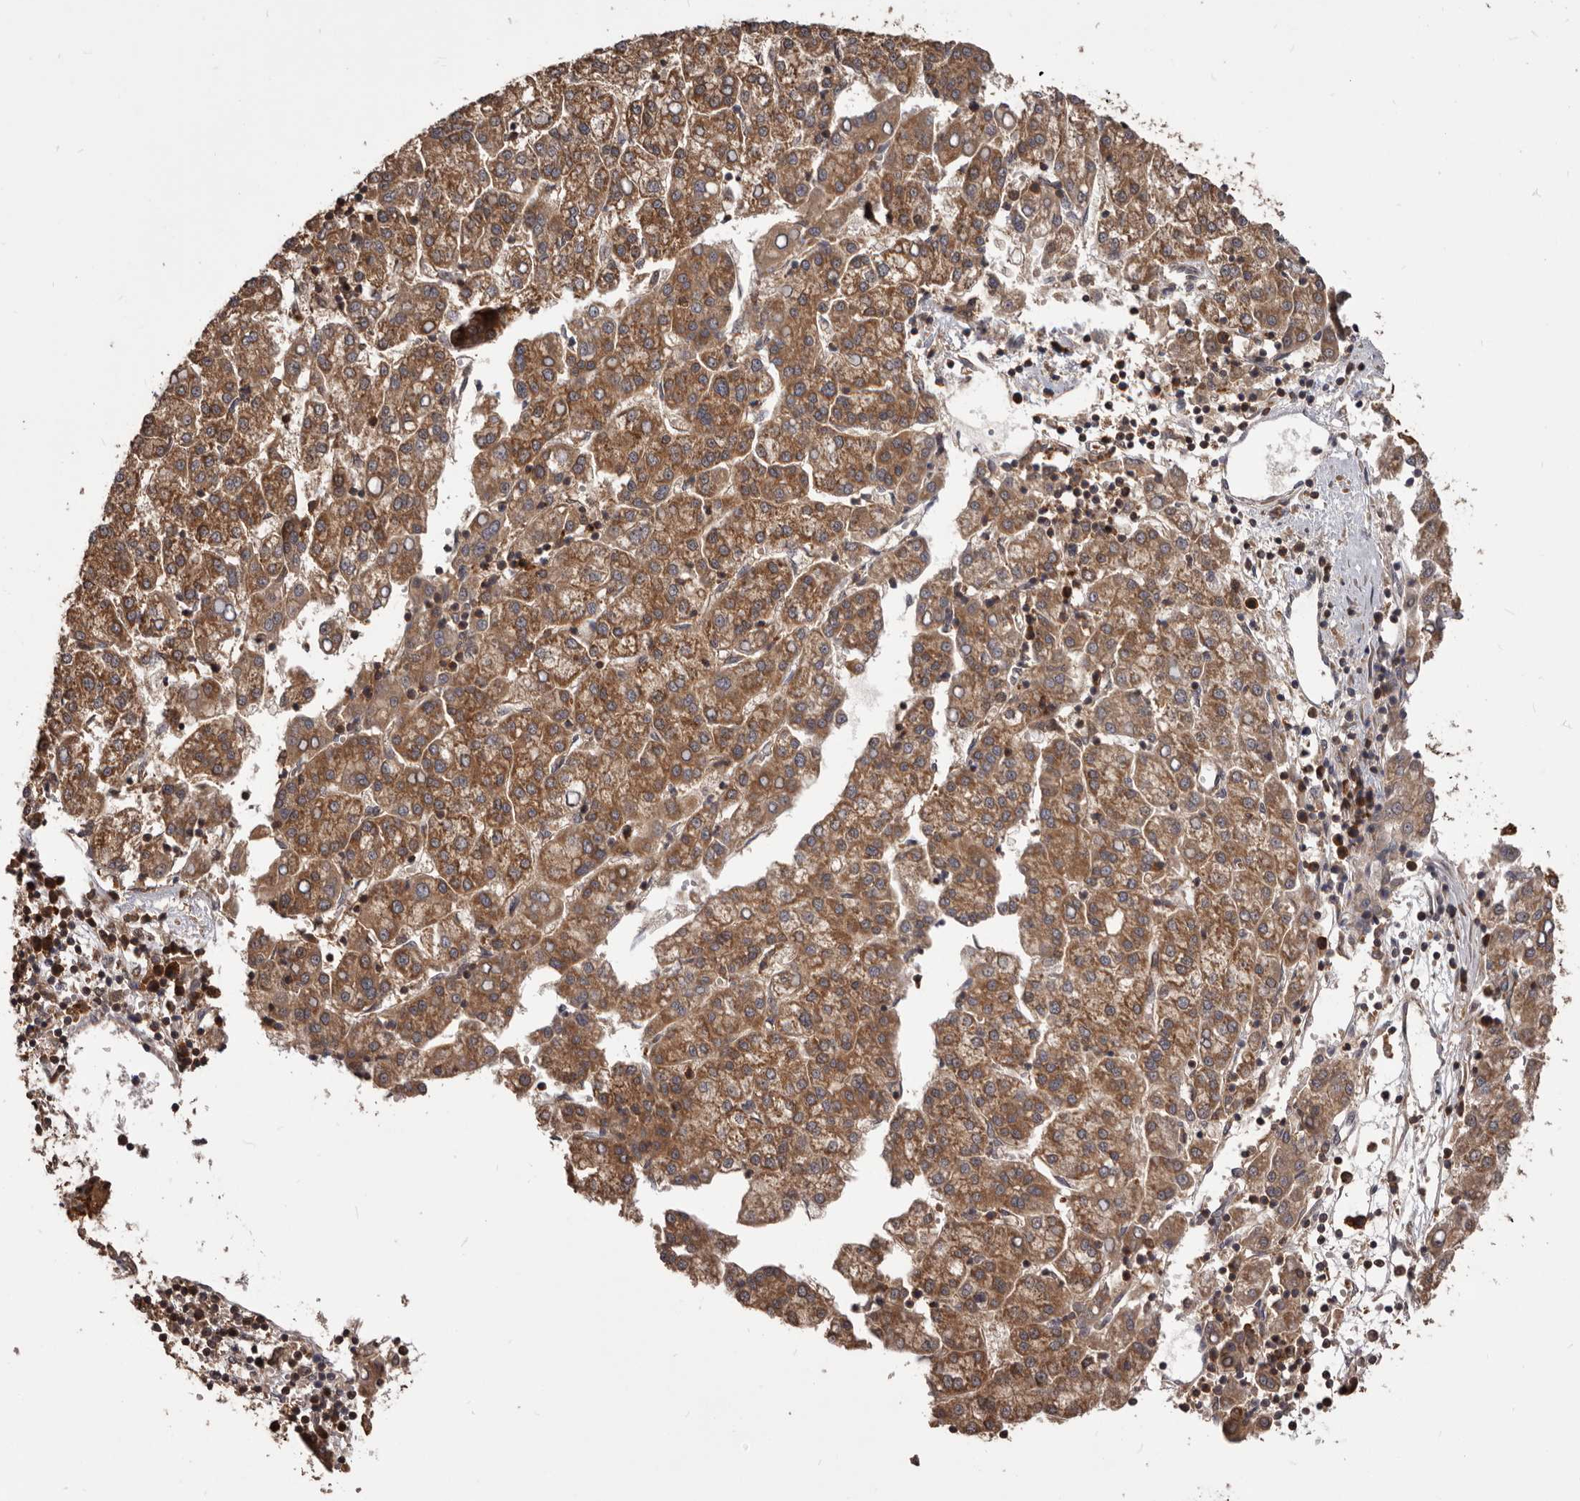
{"staining": {"intensity": "moderate", "quantity": ">75%", "location": "cytoplasmic/membranous"}, "tissue": "liver cancer", "cell_type": "Tumor cells", "image_type": "cancer", "snomed": [{"axis": "morphology", "description": "Carcinoma, Hepatocellular, NOS"}, {"axis": "topography", "description": "Liver"}], "caption": "Immunohistochemical staining of human hepatocellular carcinoma (liver) shows moderate cytoplasmic/membranous protein expression in about >75% of tumor cells. The staining was performed using DAB (3,3'-diaminobenzidine) to visualize the protein expression in brown, while the nuclei were stained in blue with hematoxylin (Magnification: 20x).", "gene": "HBS1L", "patient": {"sex": "female", "age": 58}}